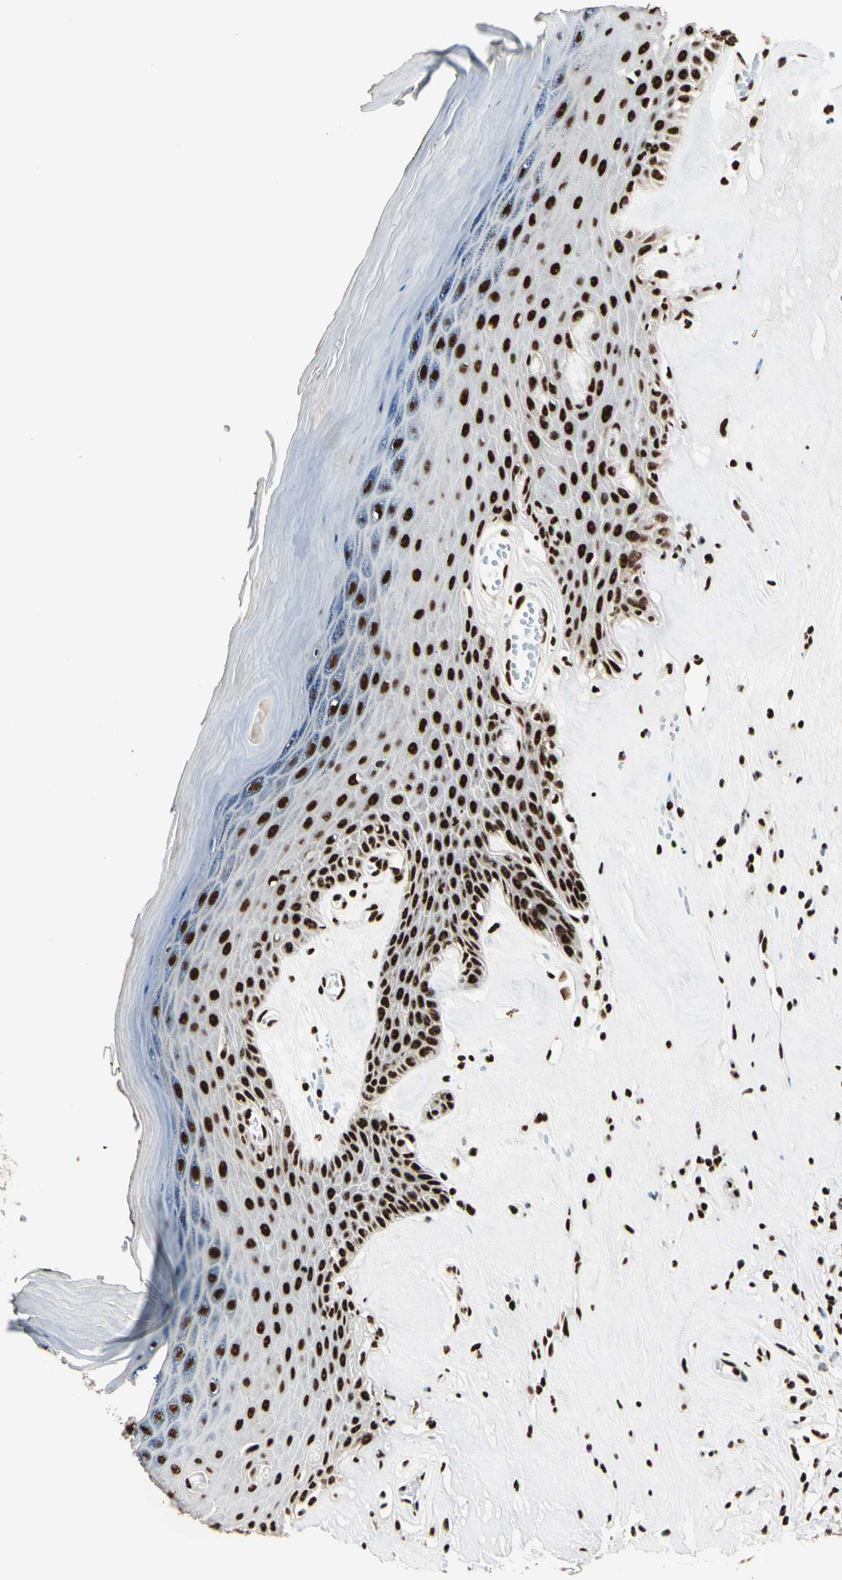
{"staining": {"intensity": "strong", "quantity": ">75%", "location": "nuclear"}, "tissue": "skin", "cell_type": "Epidermal cells", "image_type": "normal", "snomed": [{"axis": "morphology", "description": "Normal tissue, NOS"}, {"axis": "morphology", "description": "Inflammation, NOS"}, {"axis": "topography", "description": "Vulva"}], "caption": "Human skin stained with a brown dye shows strong nuclear positive expression in approximately >75% of epidermal cells.", "gene": "CCAR1", "patient": {"sex": "female", "age": 84}}